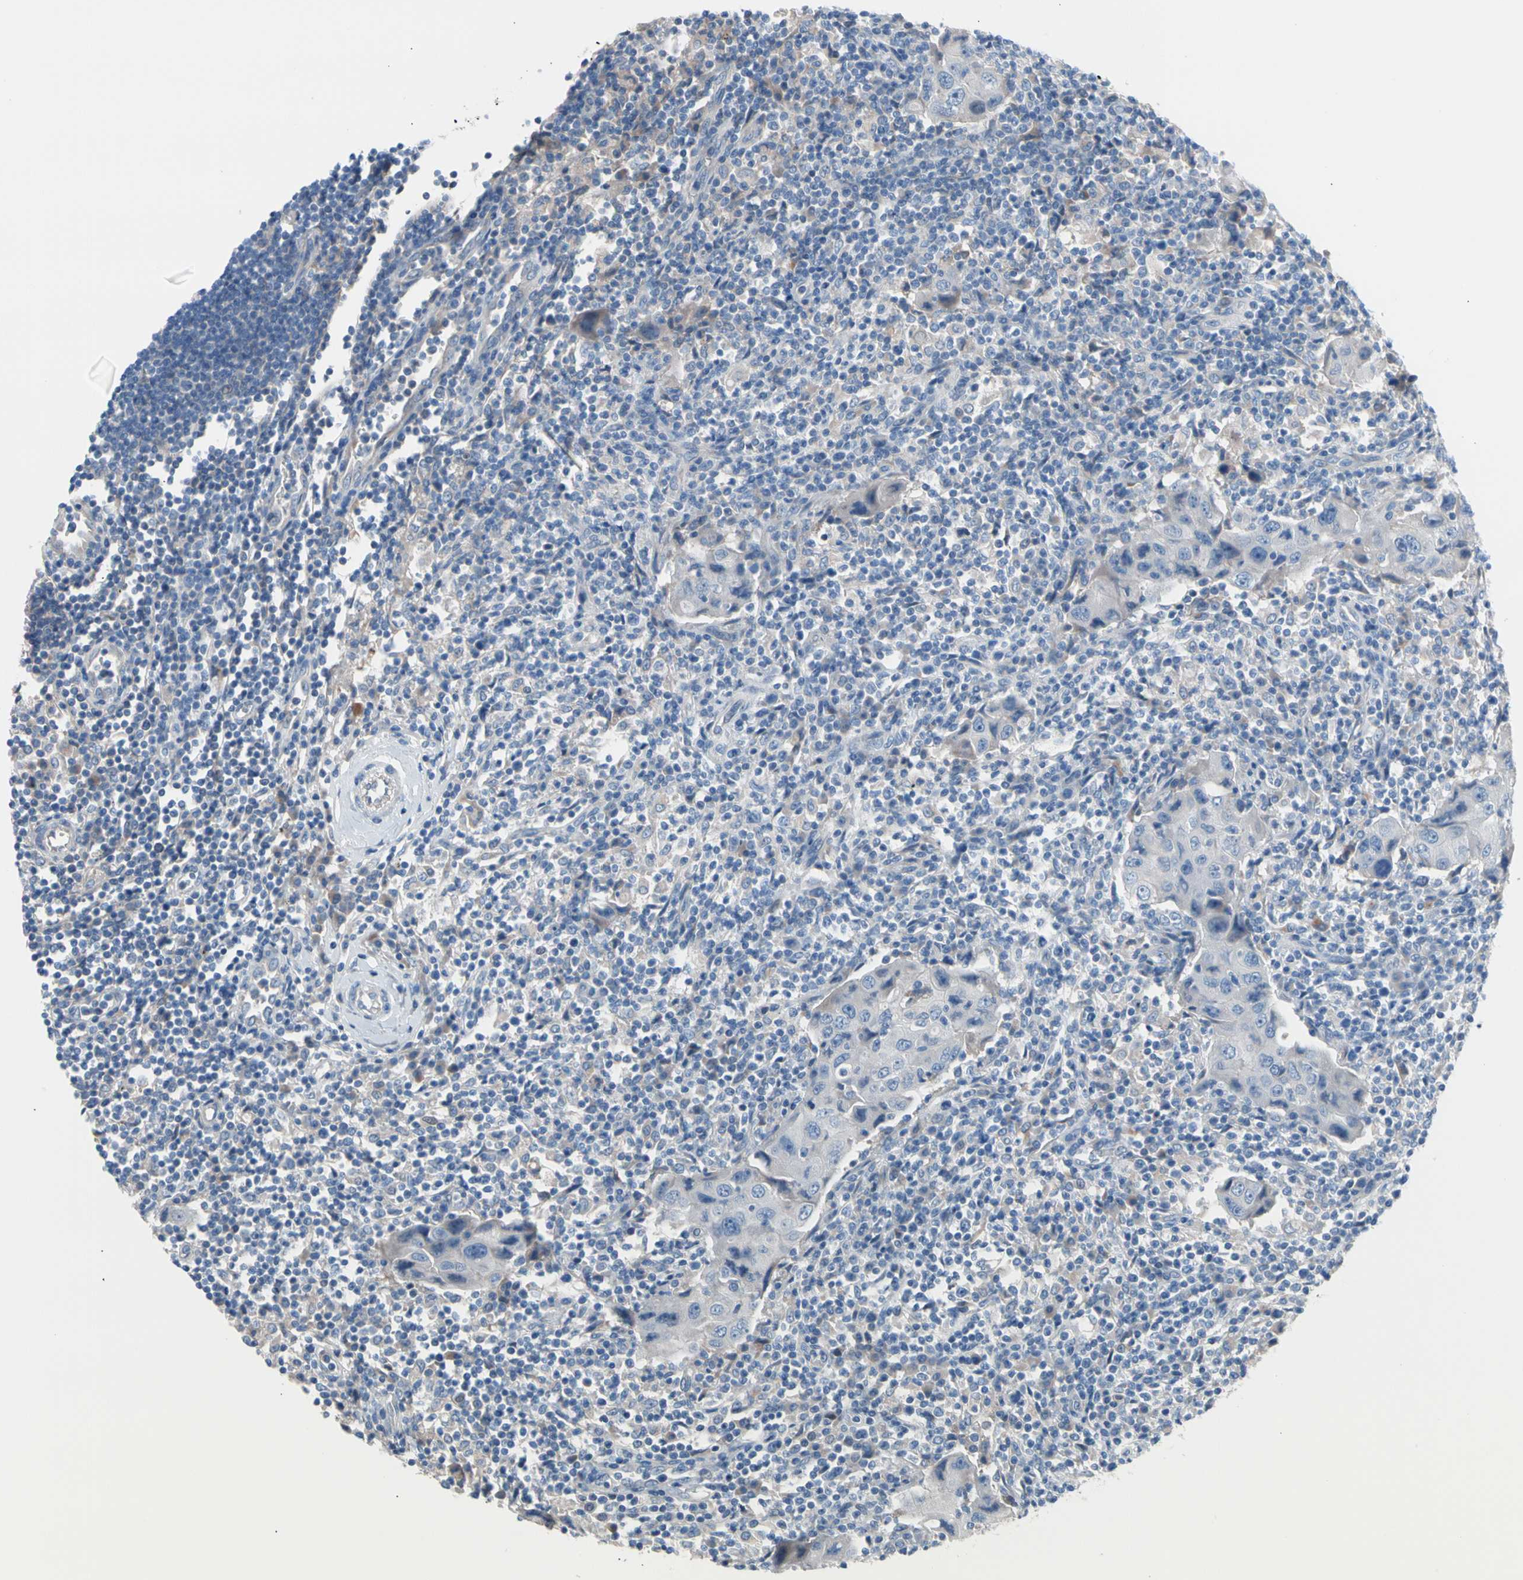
{"staining": {"intensity": "weak", "quantity": "<25%", "location": "cytoplasmic/membranous"}, "tissue": "lymph node", "cell_type": "Germinal center cells", "image_type": "normal", "snomed": [{"axis": "morphology", "description": "Normal tissue, NOS"}, {"axis": "morphology", "description": "Squamous cell carcinoma, metastatic, NOS"}, {"axis": "topography", "description": "Lymph node"}], "caption": "Germinal center cells are negative for brown protein staining in benign lymph node. (DAB (3,3'-diaminobenzidine) immunohistochemistry, high magnification).", "gene": "CASQ1", "patient": {"sex": "female", "age": 53}}